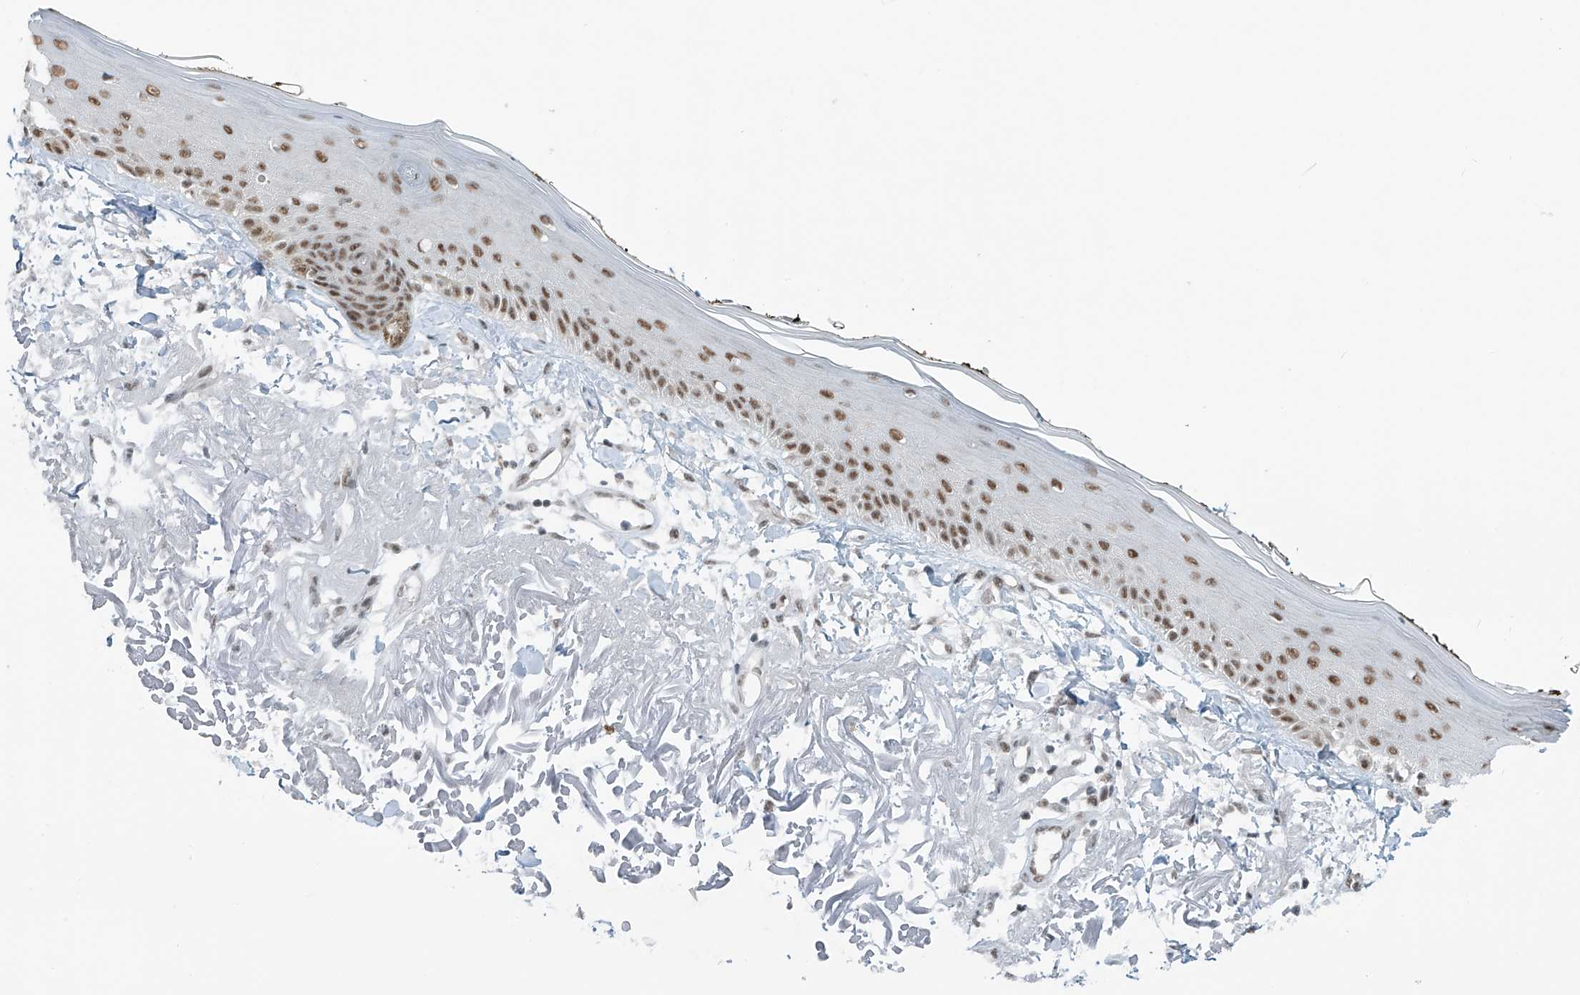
{"staining": {"intensity": "moderate", "quantity": ">75%", "location": "nuclear"}, "tissue": "skin", "cell_type": "Fibroblasts", "image_type": "normal", "snomed": [{"axis": "morphology", "description": "Normal tissue, NOS"}, {"axis": "topography", "description": "Skin"}, {"axis": "topography", "description": "Skeletal muscle"}], "caption": "The histopathology image shows immunohistochemical staining of benign skin. There is moderate nuclear staining is identified in approximately >75% of fibroblasts.", "gene": "WRNIP1", "patient": {"sex": "male", "age": 83}}